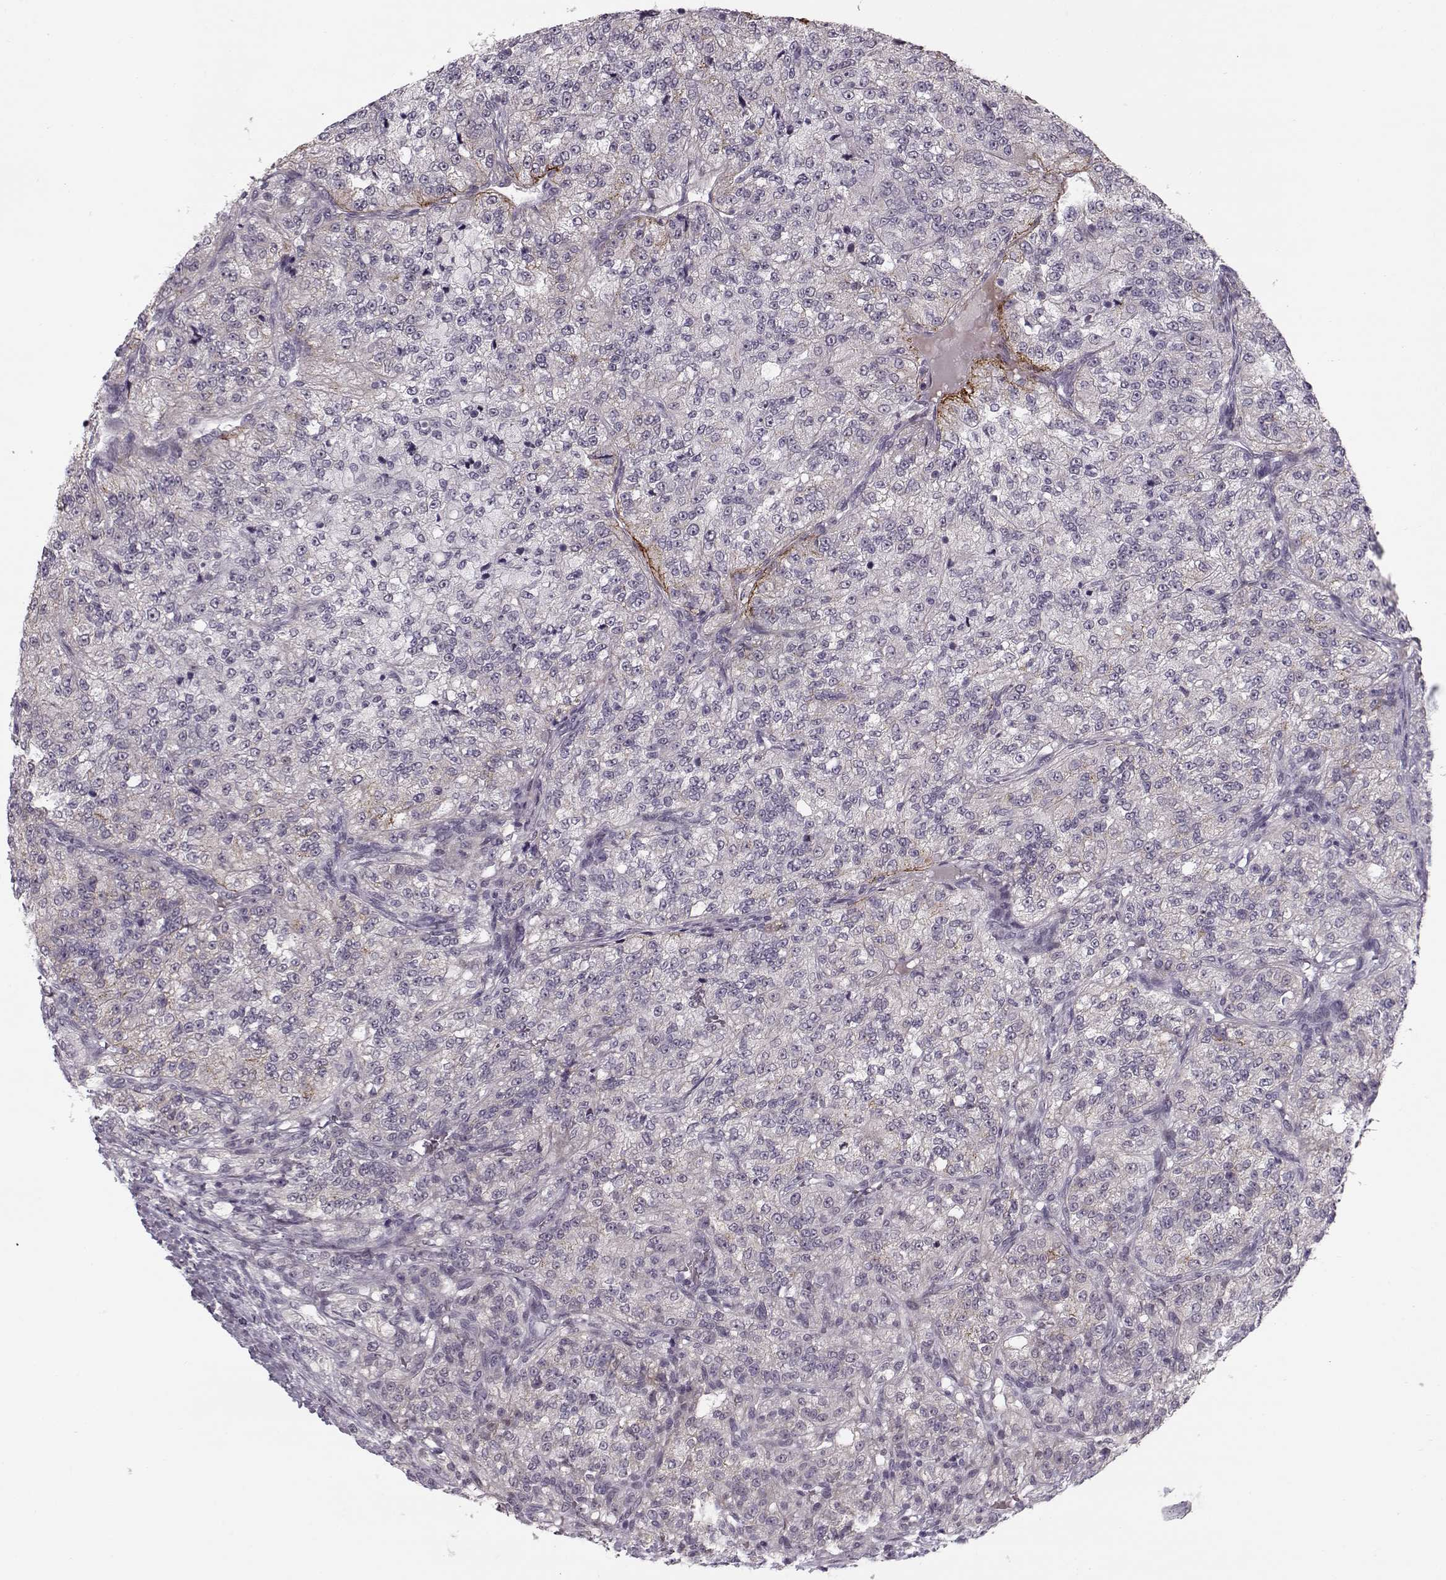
{"staining": {"intensity": "negative", "quantity": "none", "location": "none"}, "tissue": "renal cancer", "cell_type": "Tumor cells", "image_type": "cancer", "snomed": [{"axis": "morphology", "description": "Adenocarcinoma, NOS"}, {"axis": "topography", "description": "Kidney"}], "caption": "Immunohistochemical staining of adenocarcinoma (renal) exhibits no significant positivity in tumor cells.", "gene": "DNAI3", "patient": {"sex": "female", "age": 63}}